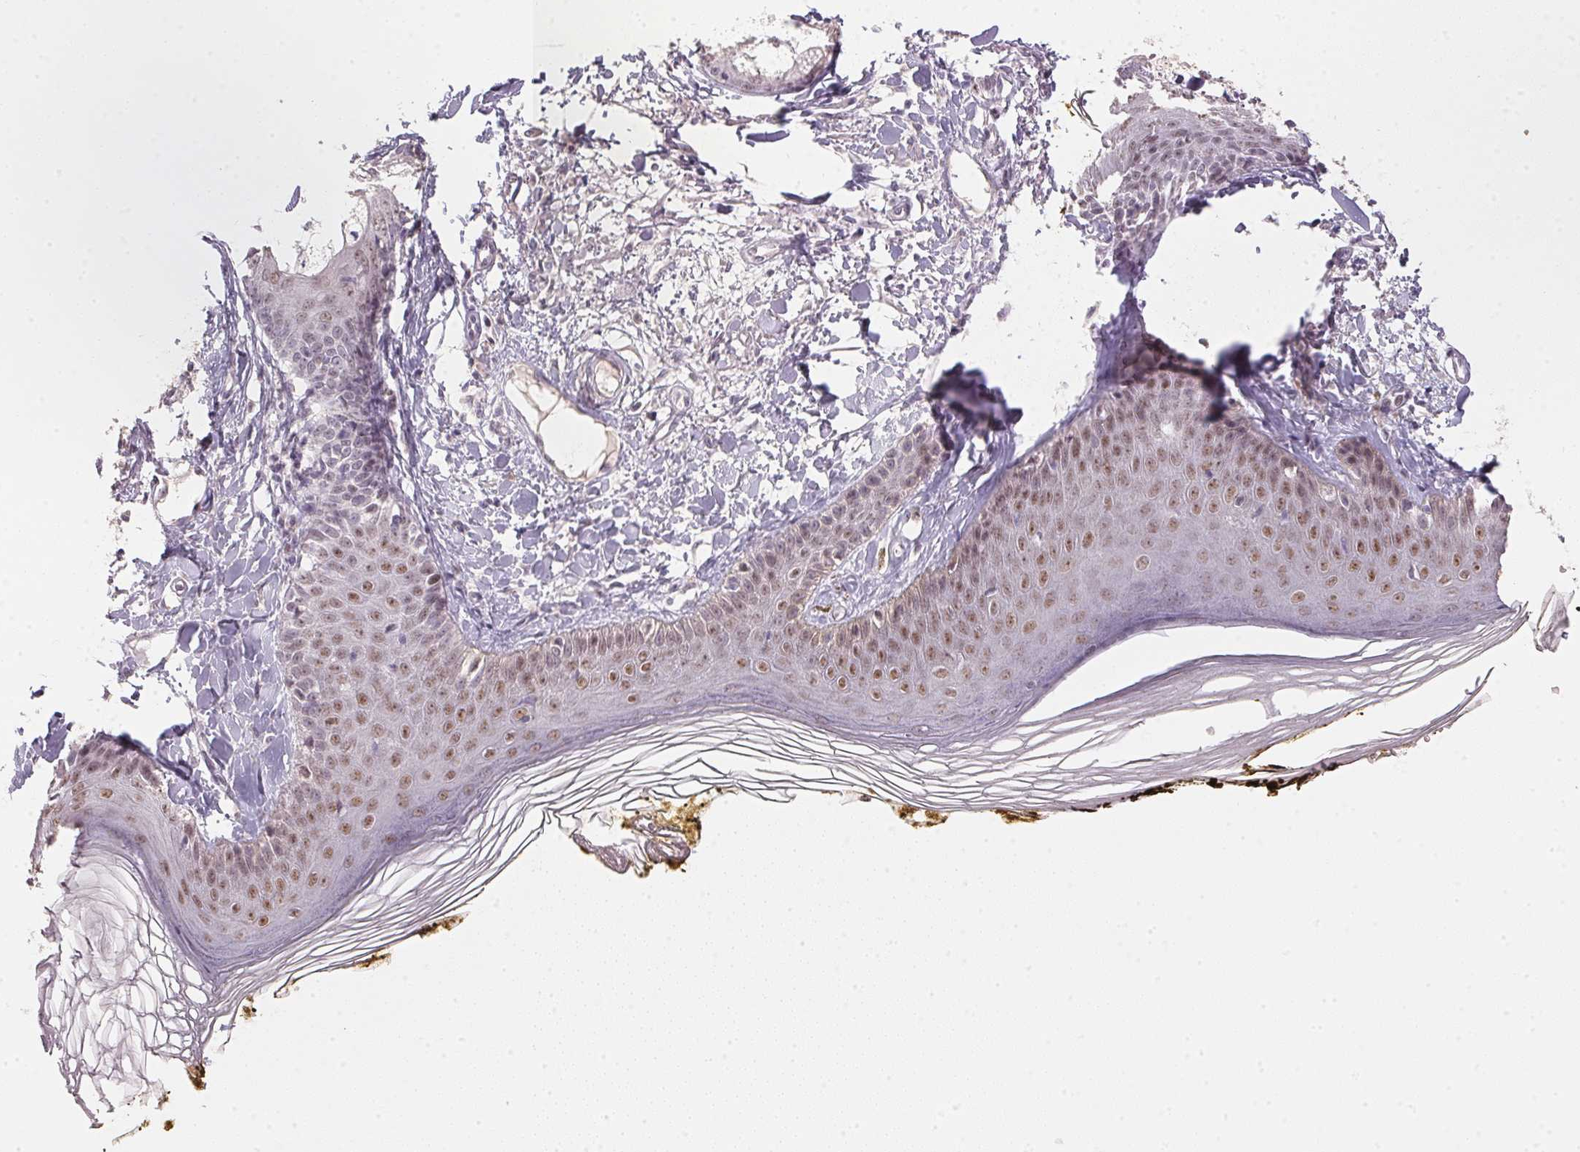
{"staining": {"intensity": "negative", "quantity": "none", "location": "none"}, "tissue": "skin", "cell_type": "Fibroblasts", "image_type": "normal", "snomed": [{"axis": "morphology", "description": "Normal tissue, NOS"}, {"axis": "topography", "description": "Skin"}], "caption": "This image is of benign skin stained with immunohistochemistry (IHC) to label a protein in brown with the nuclei are counter-stained blue. There is no staining in fibroblasts.", "gene": "POLR3G", "patient": {"sex": "male", "age": 76}}